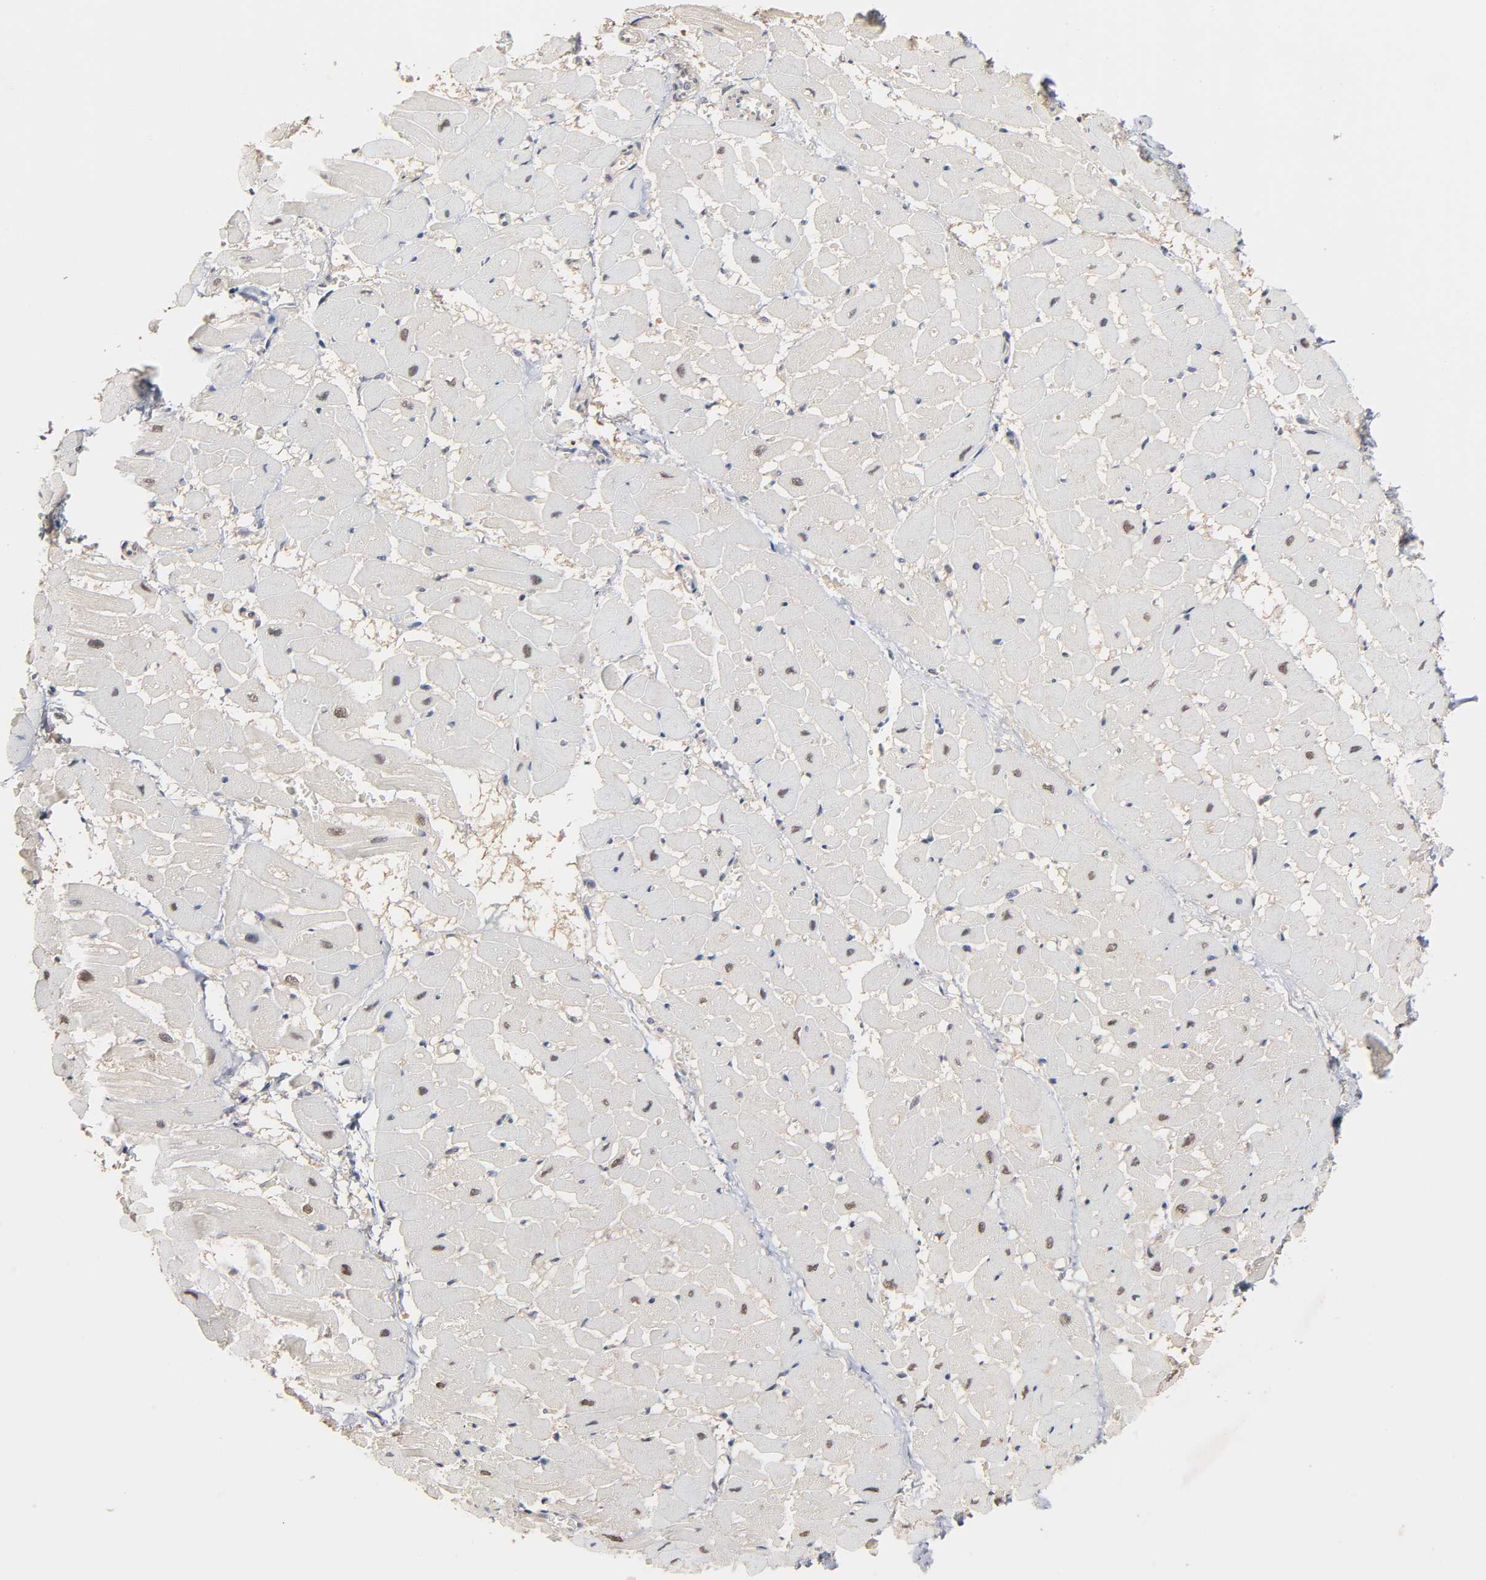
{"staining": {"intensity": "moderate", "quantity": "<25%", "location": "cytoplasmic/membranous,nuclear"}, "tissue": "heart muscle", "cell_type": "Cardiomyocytes", "image_type": "normal", "snomed": [{"axis": "morphology", "description": "Normal tissue, NOS"}, {"axis": "topography", "description": "Heart"}], "caption": "A brown stain highlights moderate cytoplasmic/membranous,nuclear positivity of a protein in cardiomyocytes of benign human heart muscle. The staining is performed using DAB (3,3'-diaminobenzidine) brown chromogen to label protein expression. The nuclei are counter-stained blue using hematoxylin.", "gene": "HTR1E", "patient": {"sex": "male", "age": 45}}